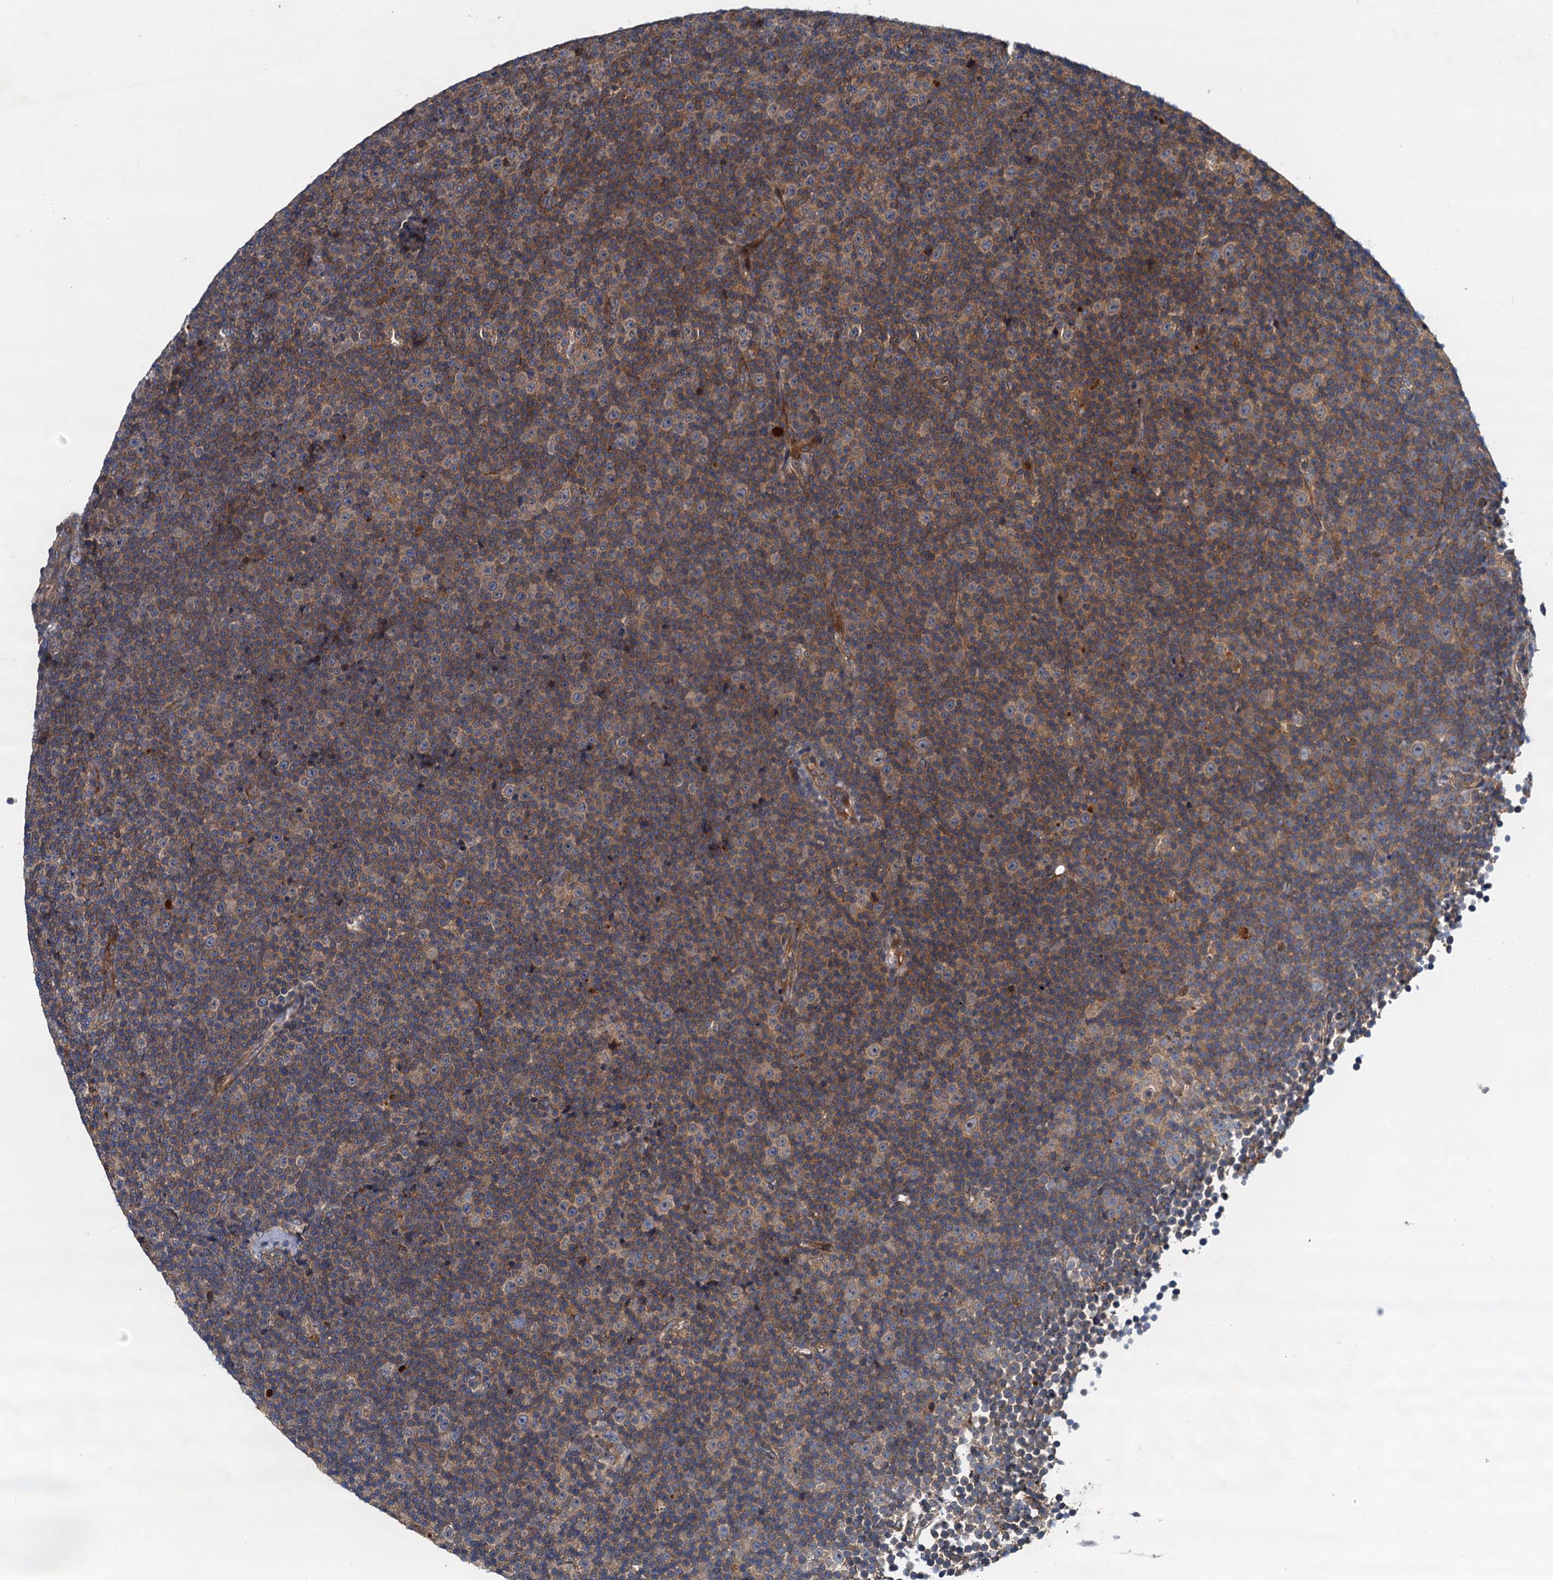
{"staining": {"intensity": "weak", "quantity": "<25%", "location": "cytoplasmic/membranous"}, "tissue": "lymphoma", "cell_type": "Tumor cells", "image_type": "cancer", "snomed": [{"axis": "morphology", "description": "Malignant lymphoma, non-Hodgkin's type, Low grade"}, {"axis": "topography", "description": "Lymph node"}], "caption": "IHC of human lymphoma reveals no positivity in tumor cells.", "gene": "EFL1", "patient": {"sex": "female", "age": 67}}